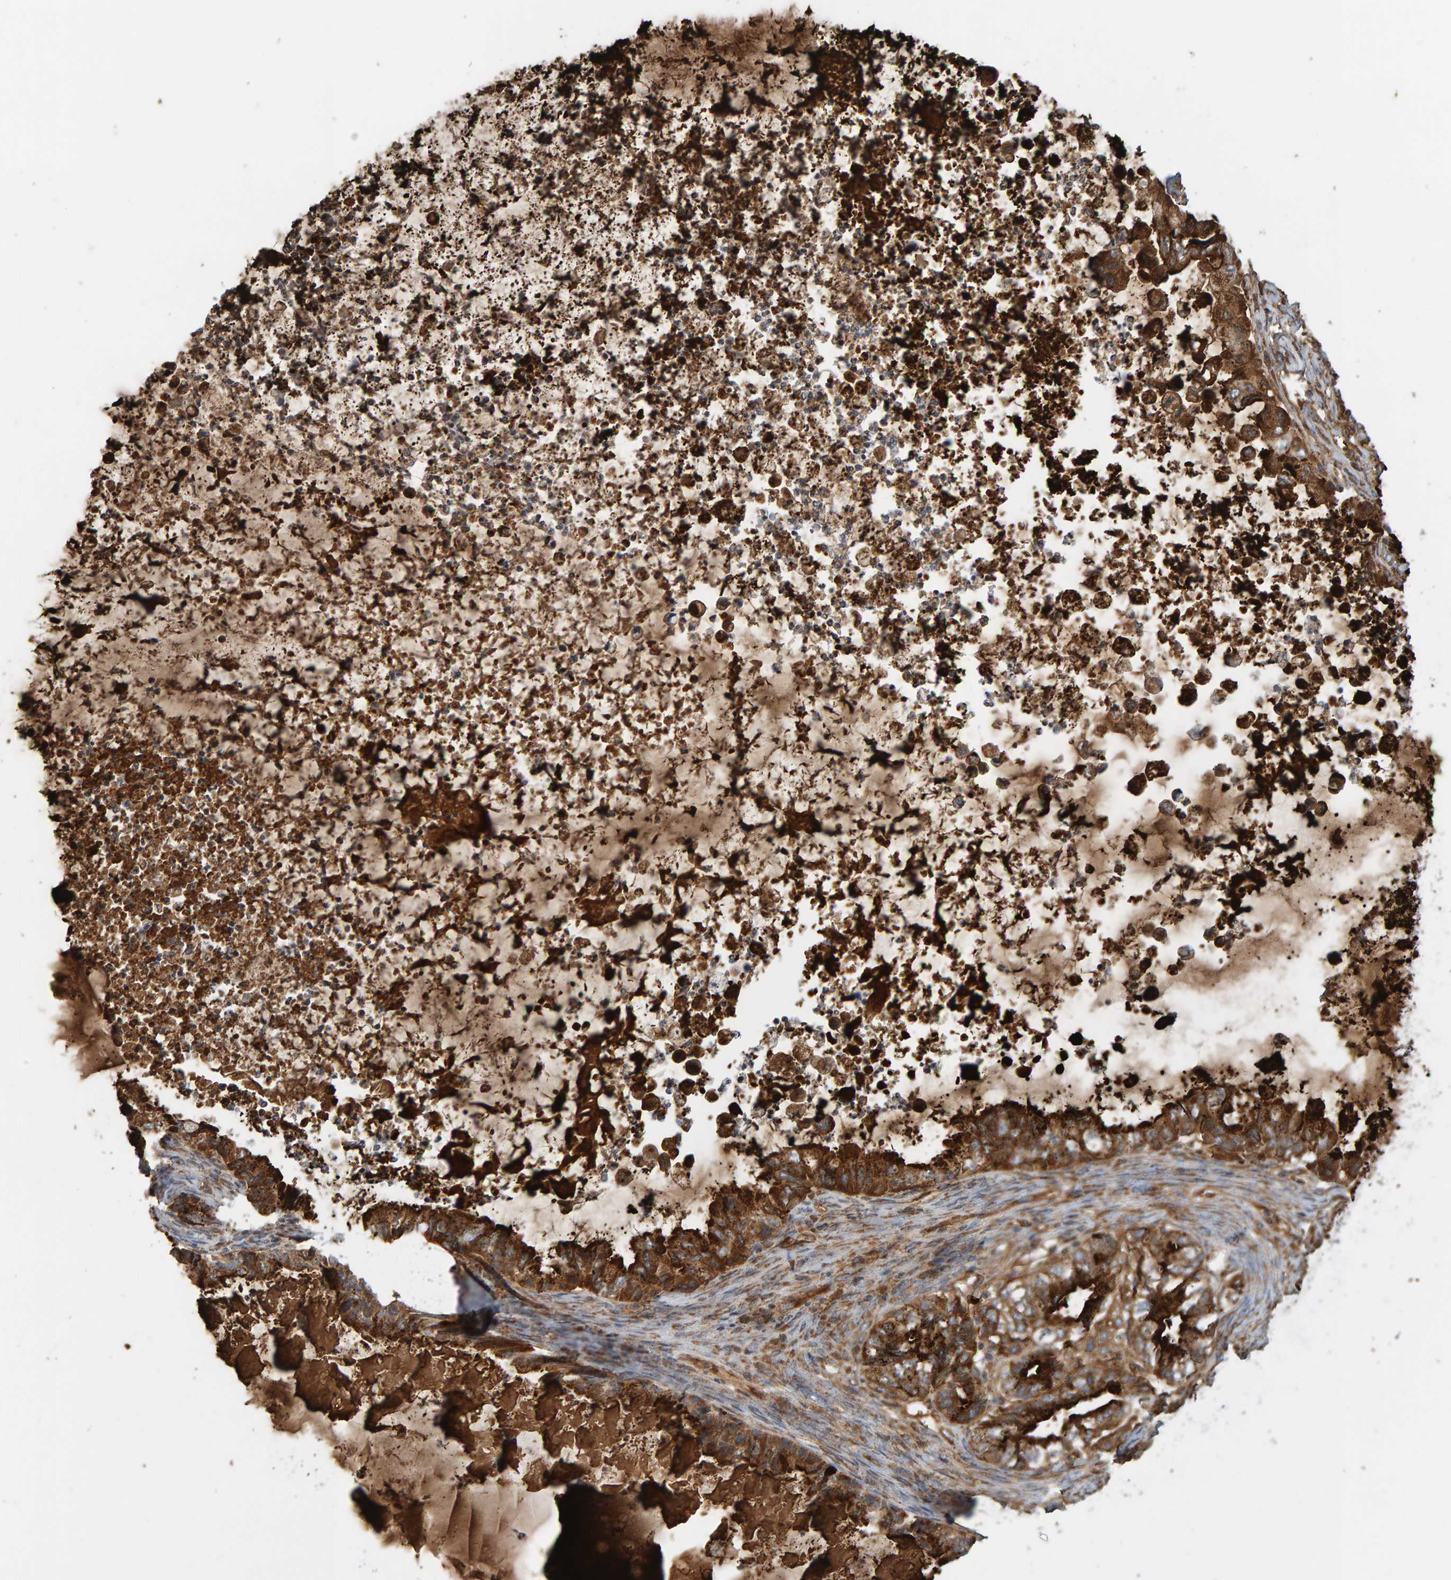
{"staining": {"intensity": "strong", "quantity": ">75%", "location": "cytoplasmic/membranous"}, "tissue": "ovarian cancer", "cell_type": "Tumor cells", "image_type": "cancer", "snomed": [{"axis": "morphology", "description": "Cystadenocarcinoma, mucinous, NOS"}, {"axis": "topography", "description": "Ovary"}], "caption": "Ovarian cancer (mucinous cystadenocarcinoma) stained with immunohistochemistry (IHC) exhibits strong cytoplasmic/membranous staining in about >75% of tumor cells.", "gene": "MRPL45", "patient": {"sex": "female", "age": 80}}